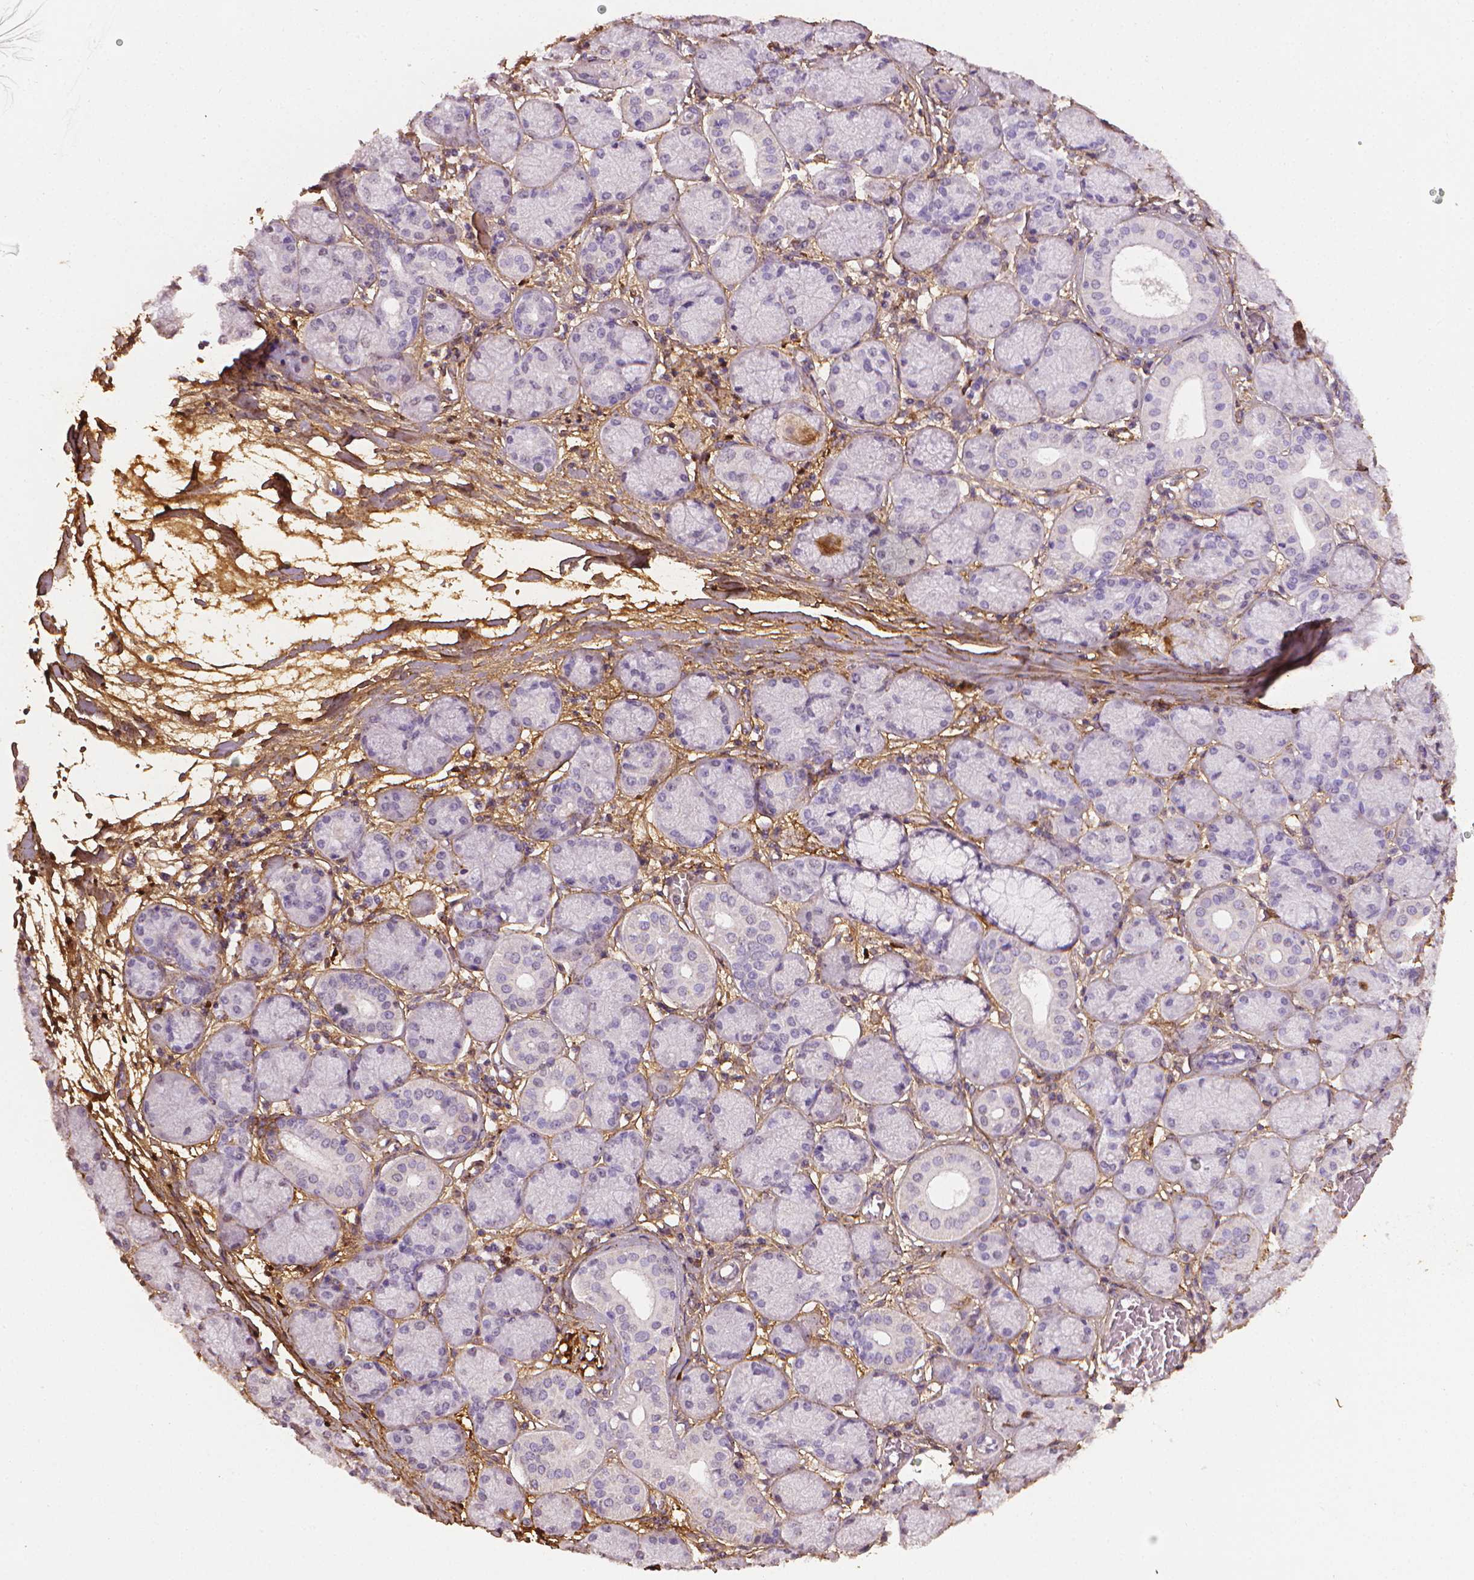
{"staining": {"intensity": "negative", "quantity": "none", "location": "none"}, "tissue": "salivary gland", "cell_type": "Glandular cells", "image_type": "normal", "snomed": [{"axis": "morphology", "description": "Normal tissue, NOS"}, {"axis": "topography", "description": "Salivary gland"}, {"axis": "topography", "description": "Peripheral nerve tissue"}], "caption": "This image is of normal salivary gland stained with IHC to label a protein in brown with the nuclei are counter-stained blue. There is no staining in glandular cells. (Stains: DAB immunohistochemistry with hematoxylin counter stain, Microscopy: brightfield microscopy at high magnification).", "gene": "DCN", "patient": {"sex": "female", "age": 24}}